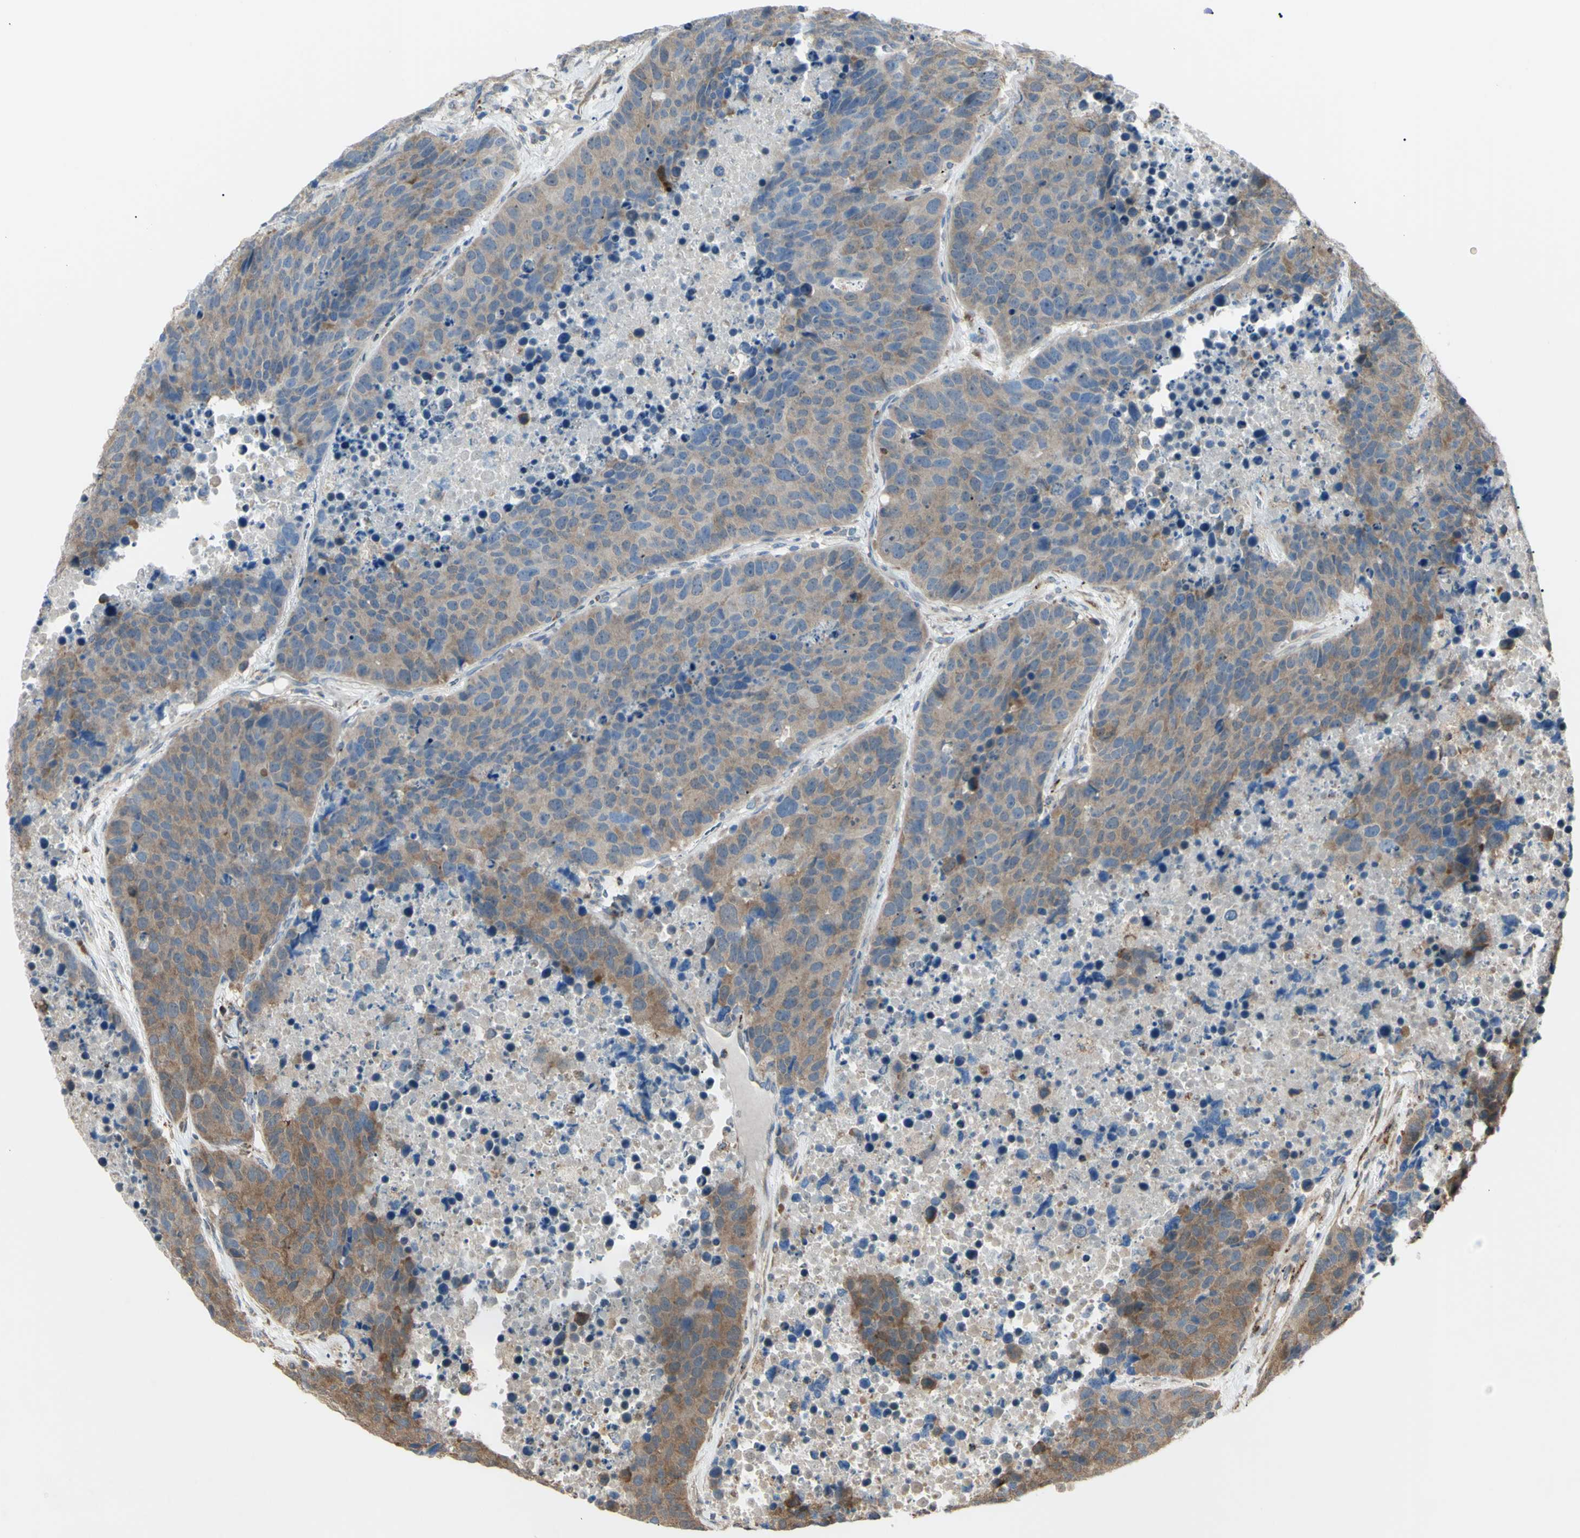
{"staining": {"intensity": "moderate", "quantity": ">75%", "location": "cytoplasmic/membranous"}, "tissue": "carcinoid", "cell_type": "Tumor cells", "image_type": "cancer", "snomed": [{"axis": "morphology", "description": "Carcinoid, malignant, NOS"}, {"axis": "topography", "description": "Lung"}], "caption": "Tumor cells demonstrate moderate cytoplasmic/membranous staining in about >75% of cells in carcinoid. The staining was performed using DAB to visualize the protein expression in brown, while the nuclei were stained in blue with hematoxylin (Magnification: 20x).", "gene": "EIF5A", "patient": {"sex": "male", "age": 60}}